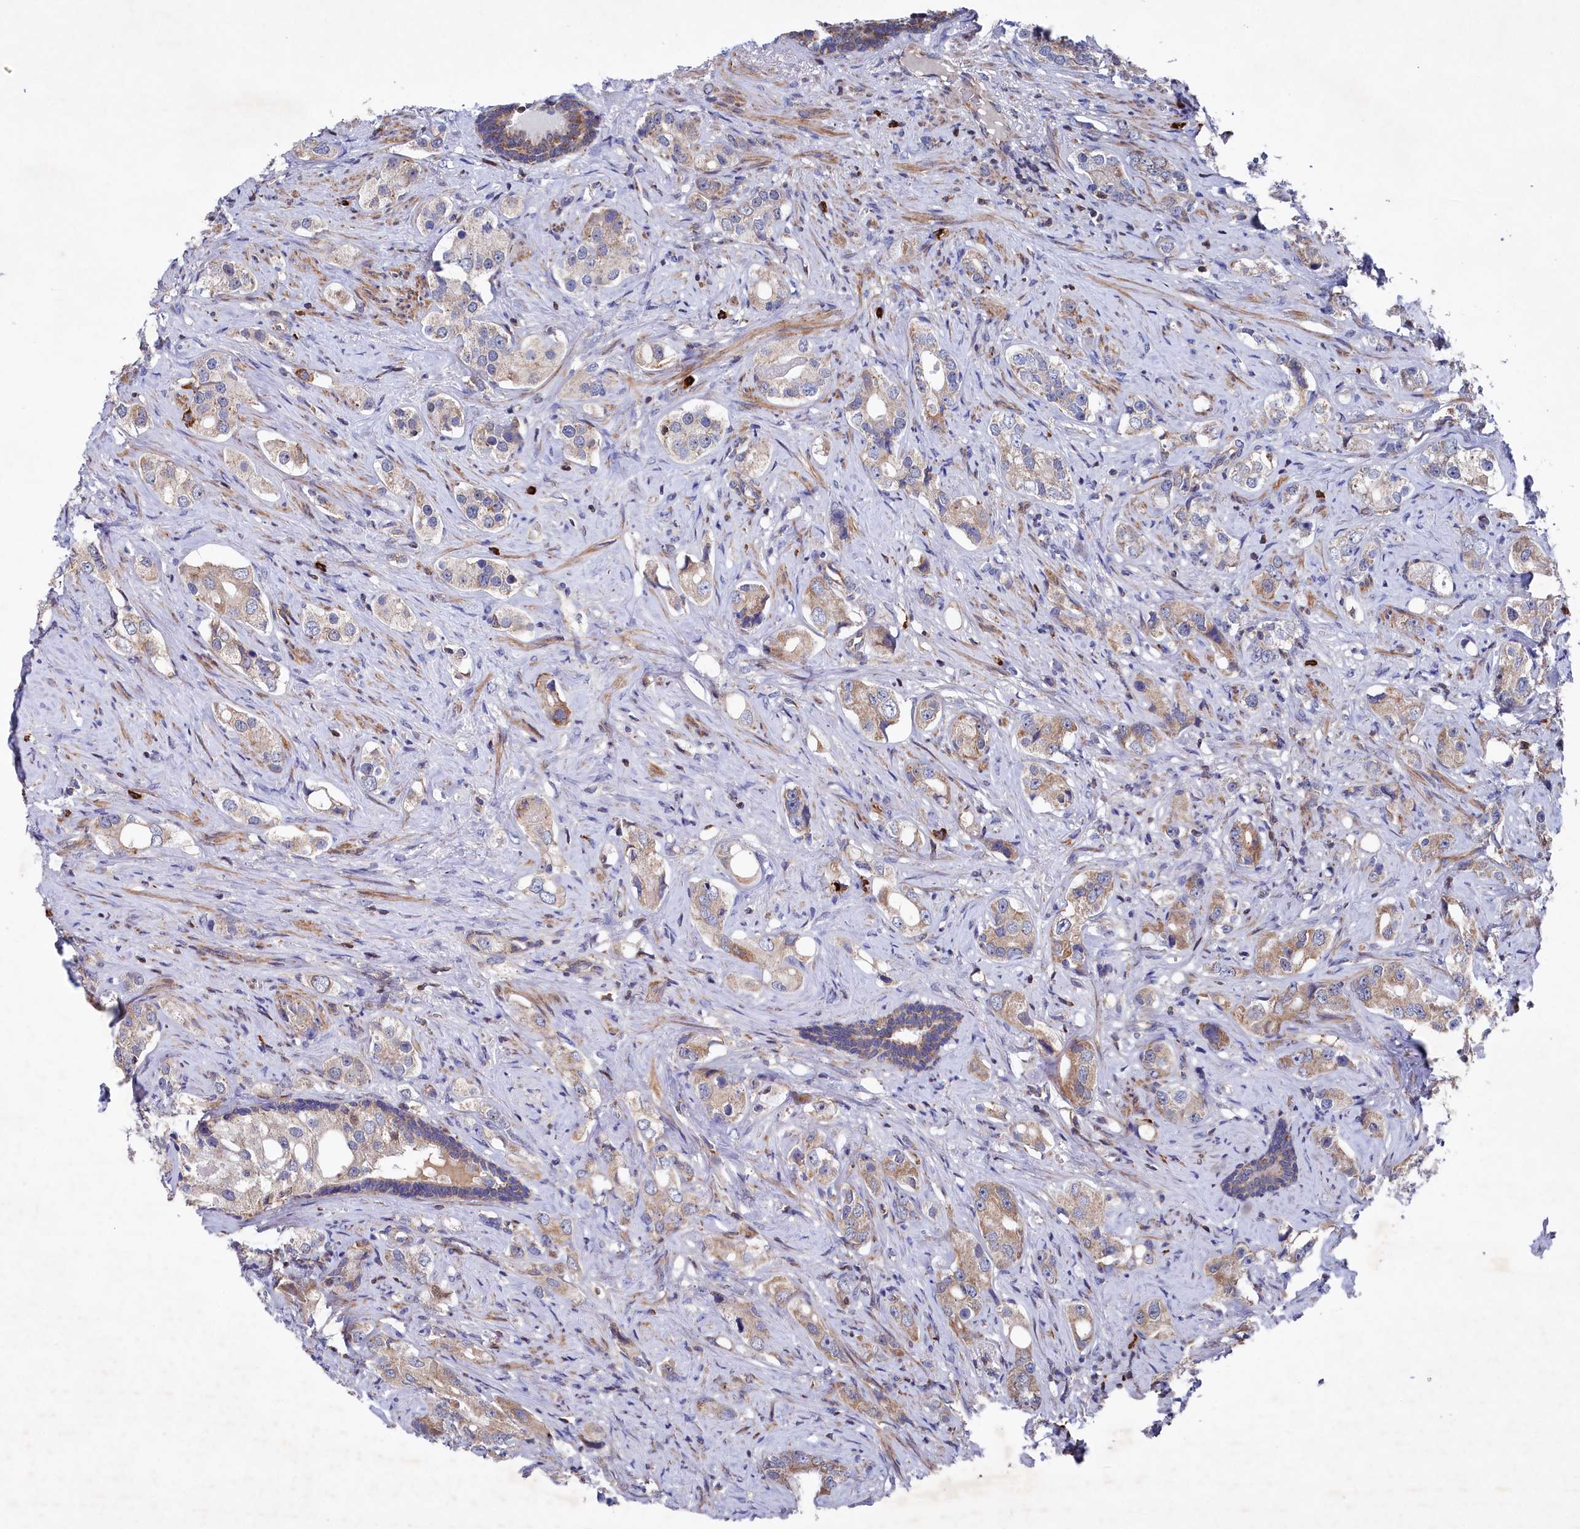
{"staining": {"intensity": "moderate", "quantity": ">75%", "location": "cytoplasmic/membranous"}, "tissue": "prostate cancer", "cell_type": "Tumor cells", "image_type": "cancer", "snomed": [{"axis": "morphology", "description": "Adenocarcinoma, High grade"}, {"axis": "topography", "description": "Prostate"}], "caption": "A high-resolution image shows immunohistochemistry staining of prostate cancer, which exhibits moderate cytoplasmic/membranous positivity in approximately >75% of tumor cells.", "gene": "CHCHD1", "patient": {"sex": "male", "age": 63}}